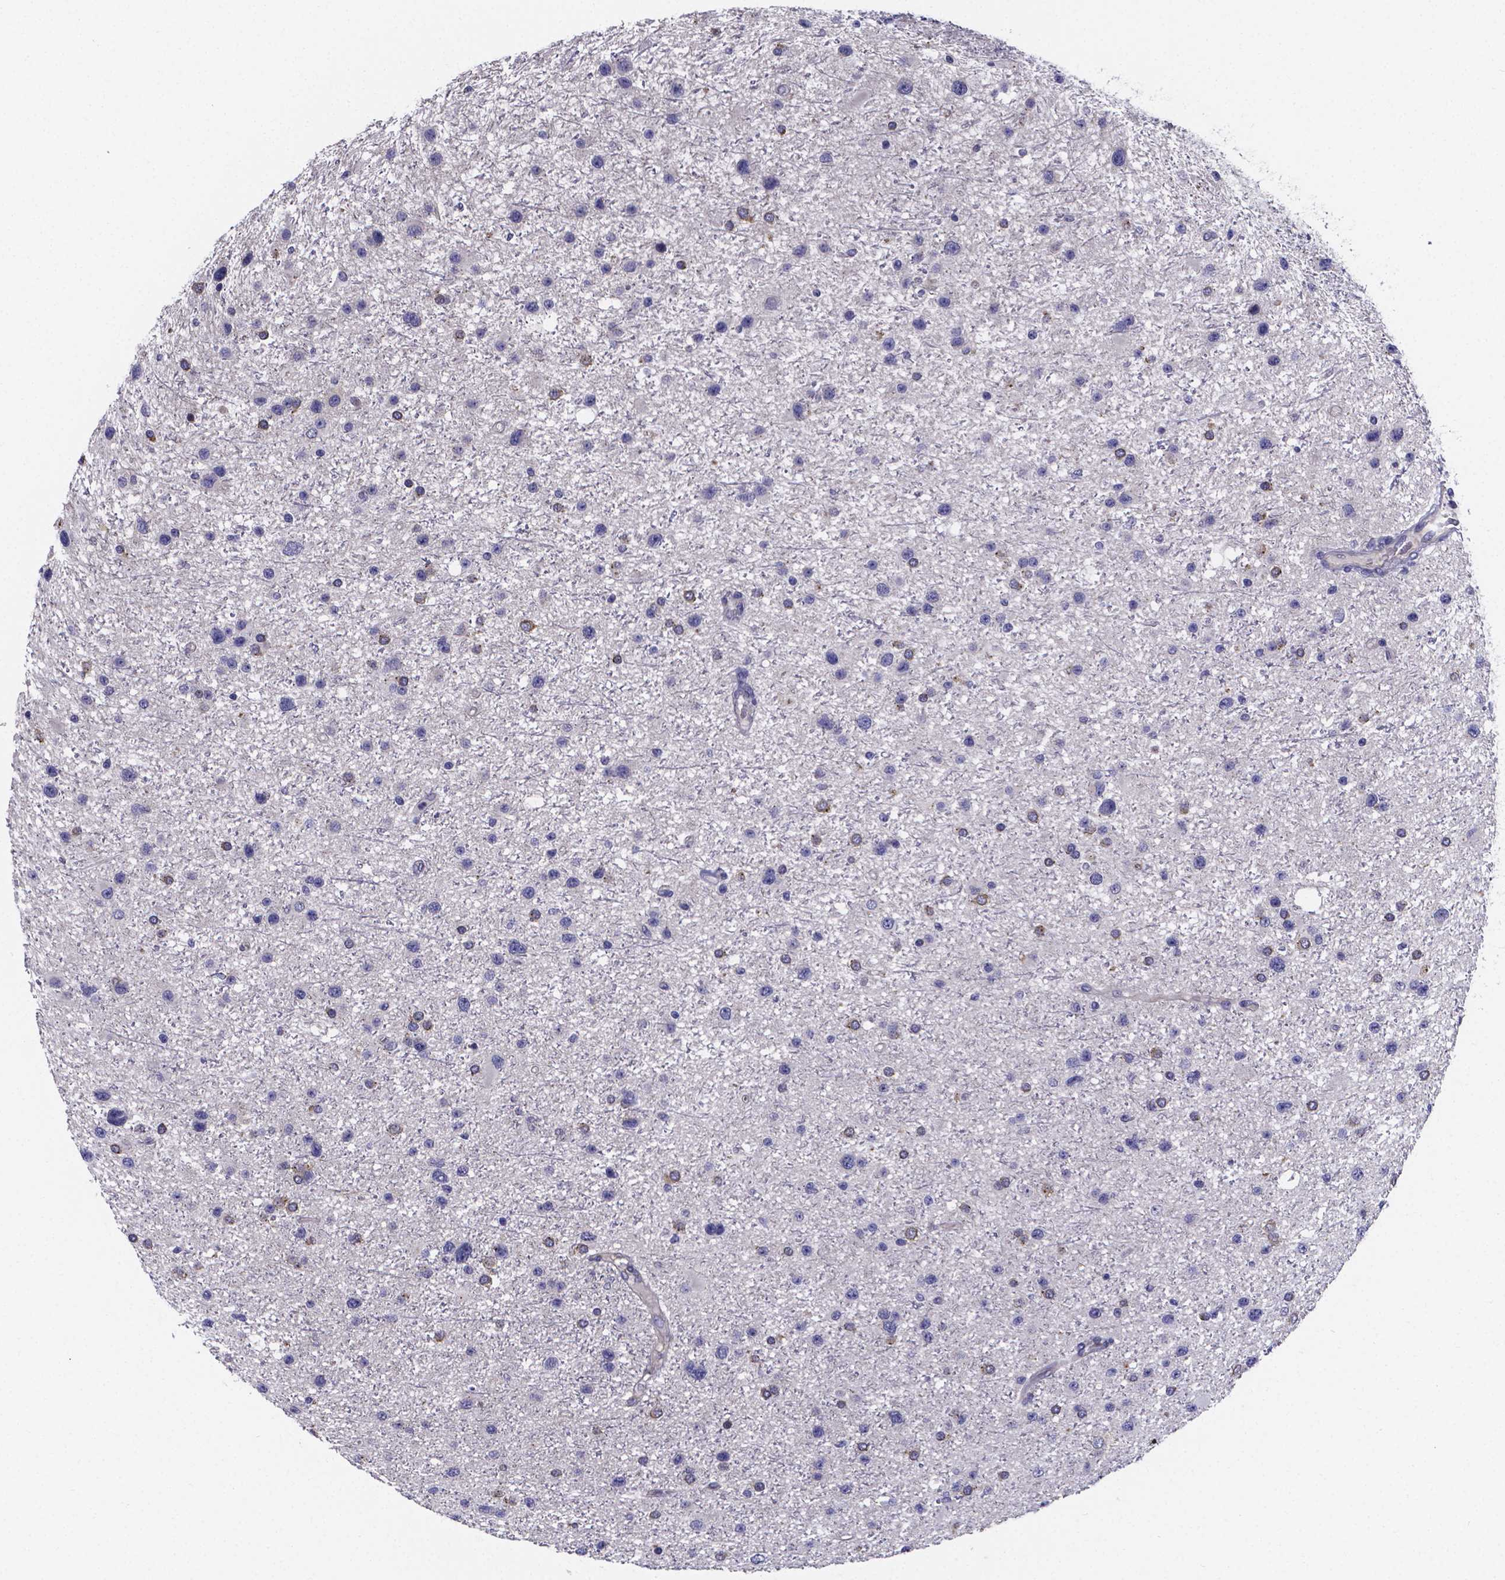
{"staining": {"intensity": "negative", "quantity": "none", "location": "none"}, "tissue": "glioma", "cell_type": "Tumor cells", "image_type": "cancer", "snomed": [{"axis": "morphology", "description": "Glioma, malignant, Low grade"}, {"axis": "topography", "description": "Brain"}], "caption": "This is an immunohistochemistry (IHC) histopathology image of malignant glioma (low-grade). There is no staining in tumor cells.", "gene": "SFRP4", "patient": {"sex": "female", "age": 32}}